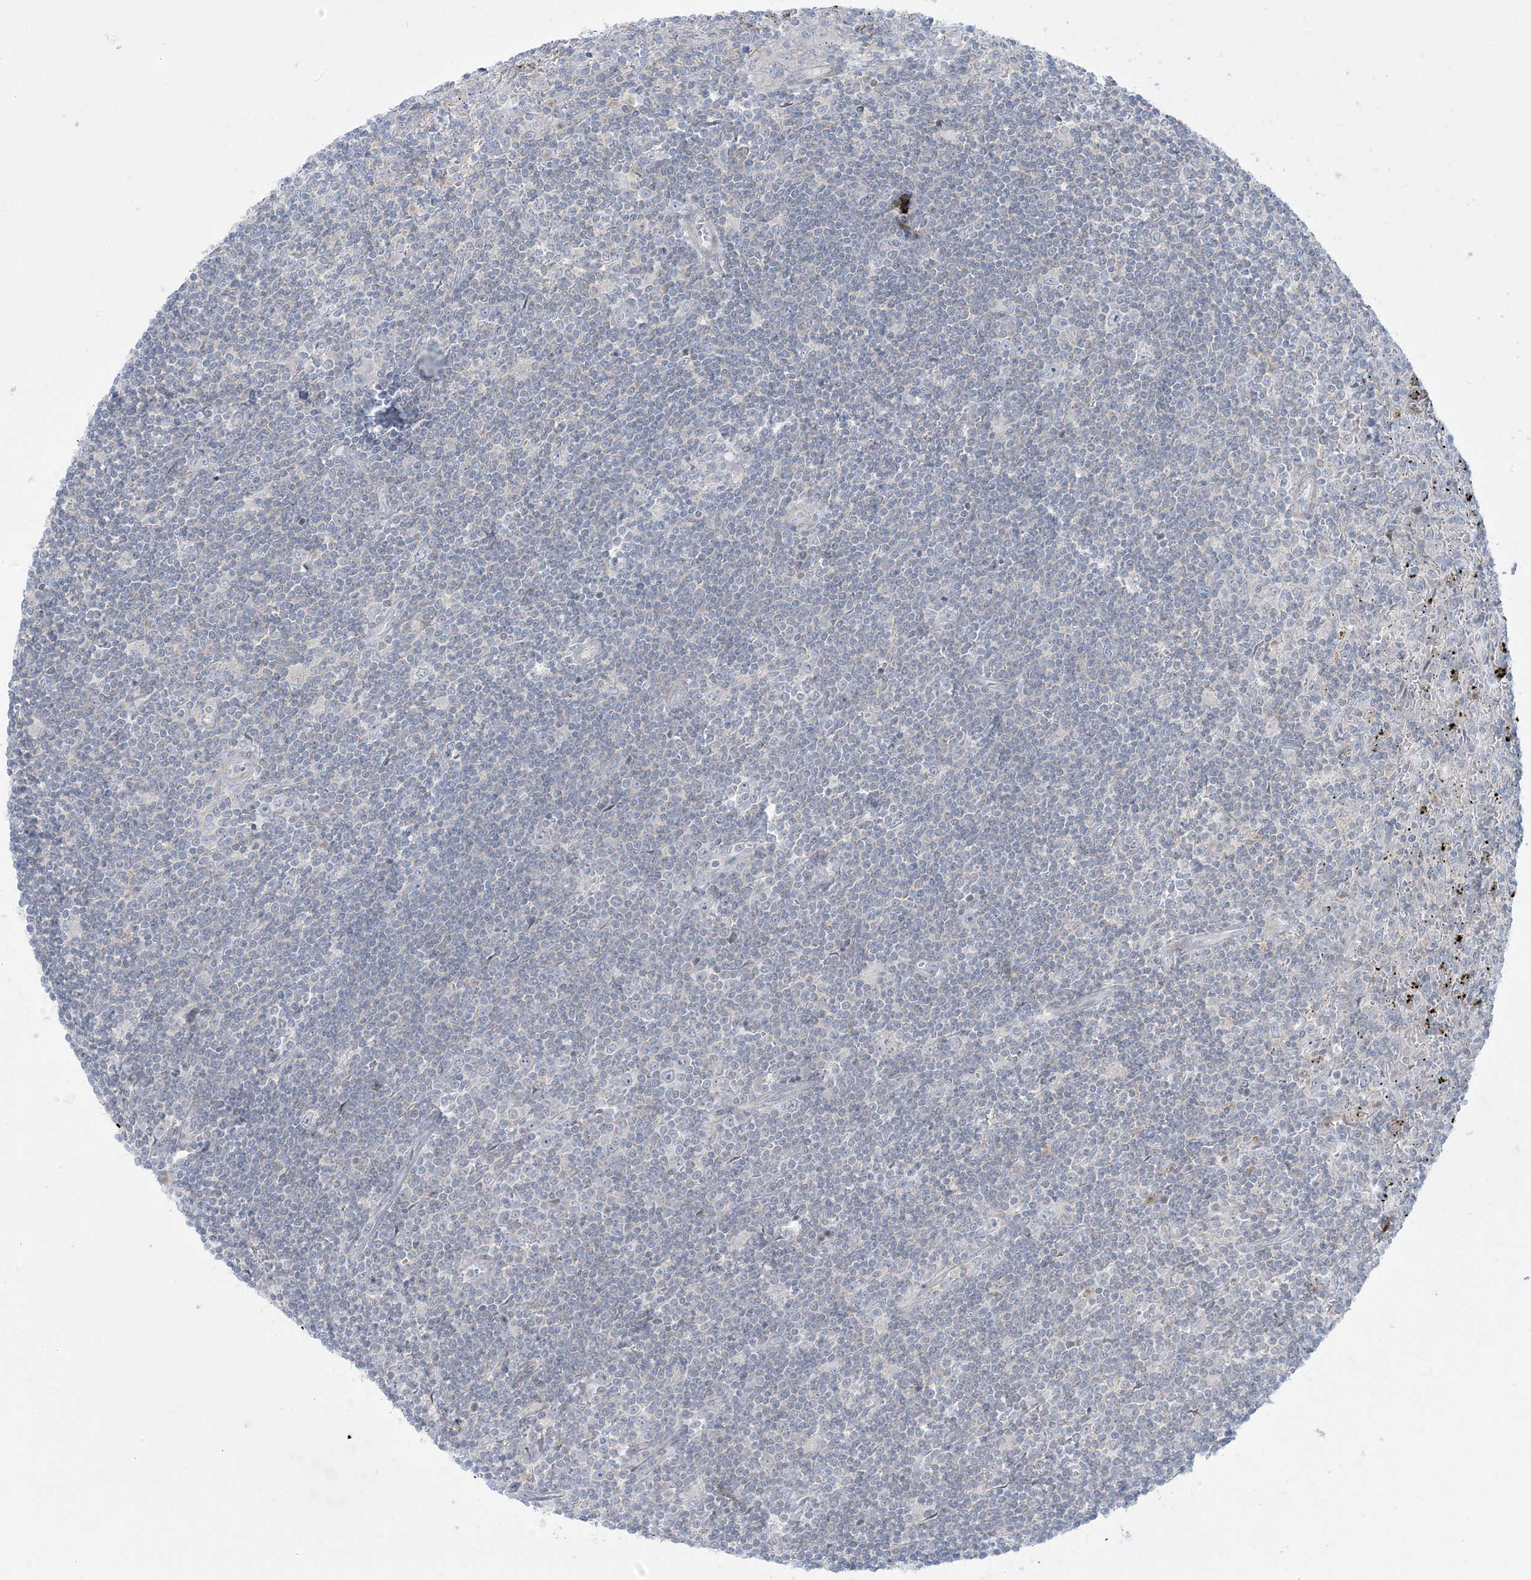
{"staining": {"intensity": "negative", "quantity": "none", "location": "none"}, "tissue": "lymphoma", "cell_type": "Tumor cells", "image_type": "cancer", "snomed": [{"axis": "morphology", "description": "Malignant lymphoma, non-Hodgkin's type, Low grade"}, {"axis": "topography", "description": "Spleen"}], "caption": "Protein analysis of low-grade malignant lymphoma, non-Hodgkin's type exhibits no significant positivity in tumor cells.", "gene": "AFTPH", "patient": {"sex": "male", "age": 76}}